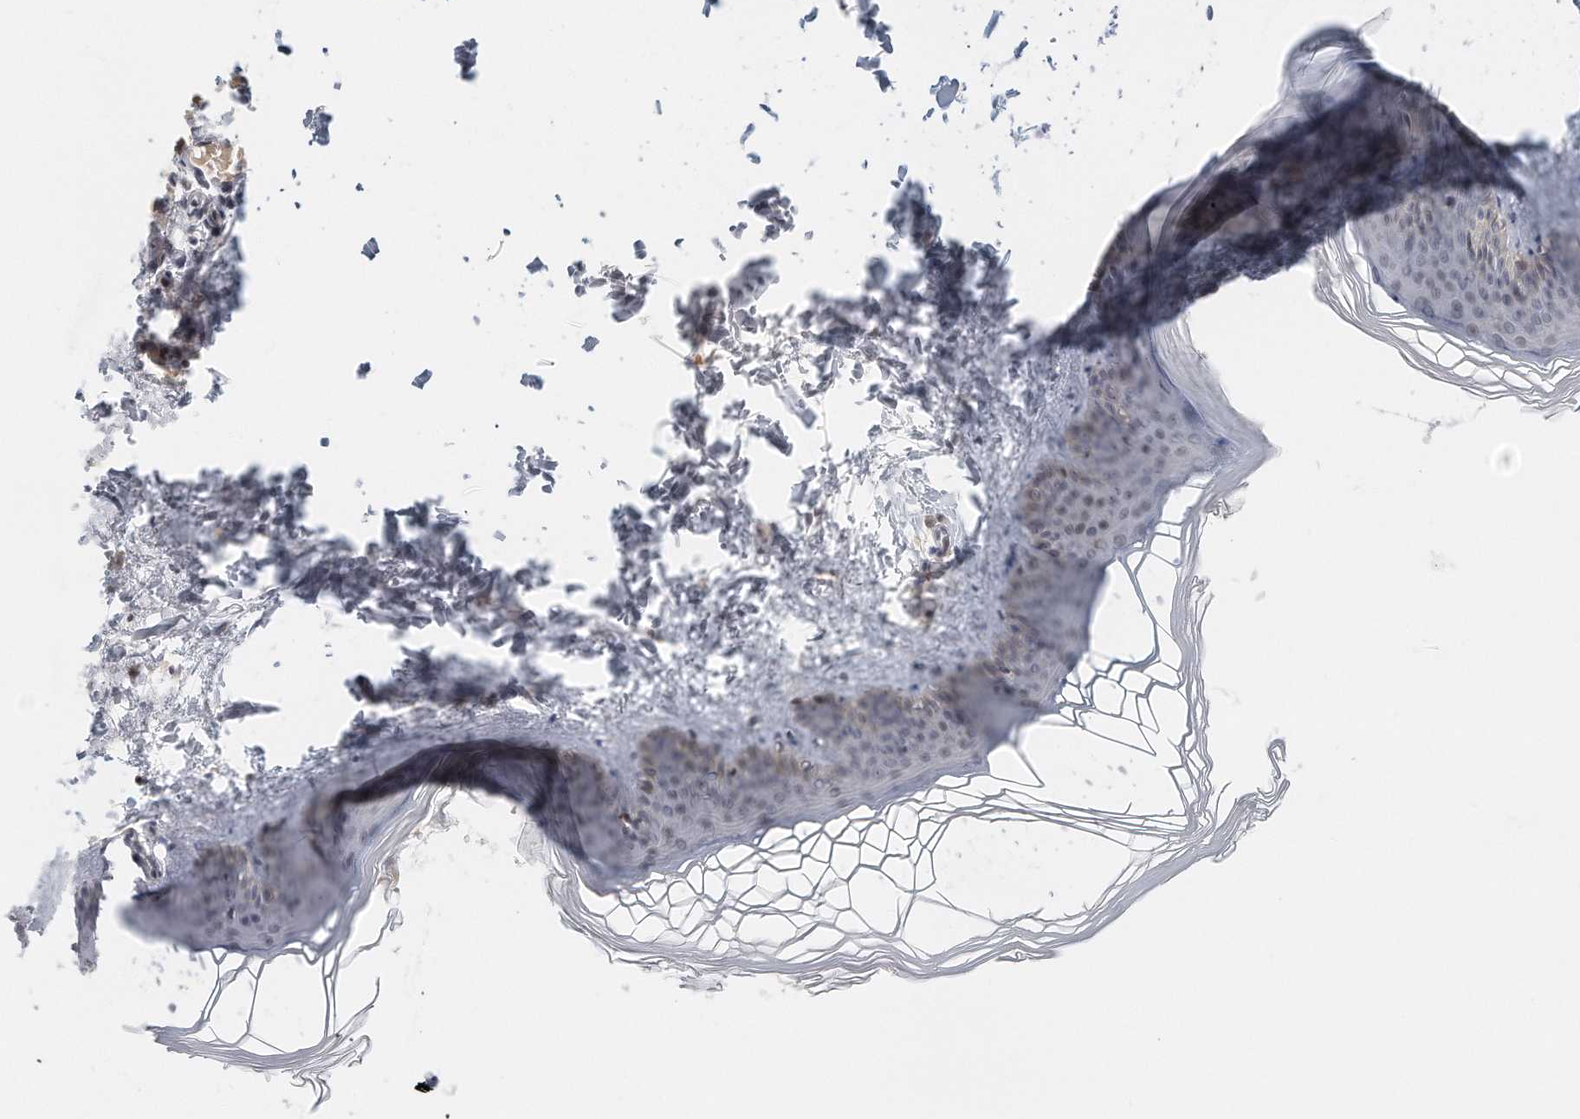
{"staining": {"intensity": "negative", "quantity": "none", "location": "none"}, "tissue": "skin", "cell_type": "Fibroblasts", "image_type": "normal", "snomed": [{"axis": "morphology", "description": "Normal tissue, NOS"}, {"axis": "topography", "description": "Skin"}], "caption": "Fibroblasts show no significant protein positivity in normal skin. (Stains: DAB (3,3'-diaminobenzidine) immunohistochemistry (IHC) with hematoxylin counter stain, Microscopy: brightfield microscopy at high magnification).", "gene": "DDX43", "patient": {"sex": "female", "age": 27}}